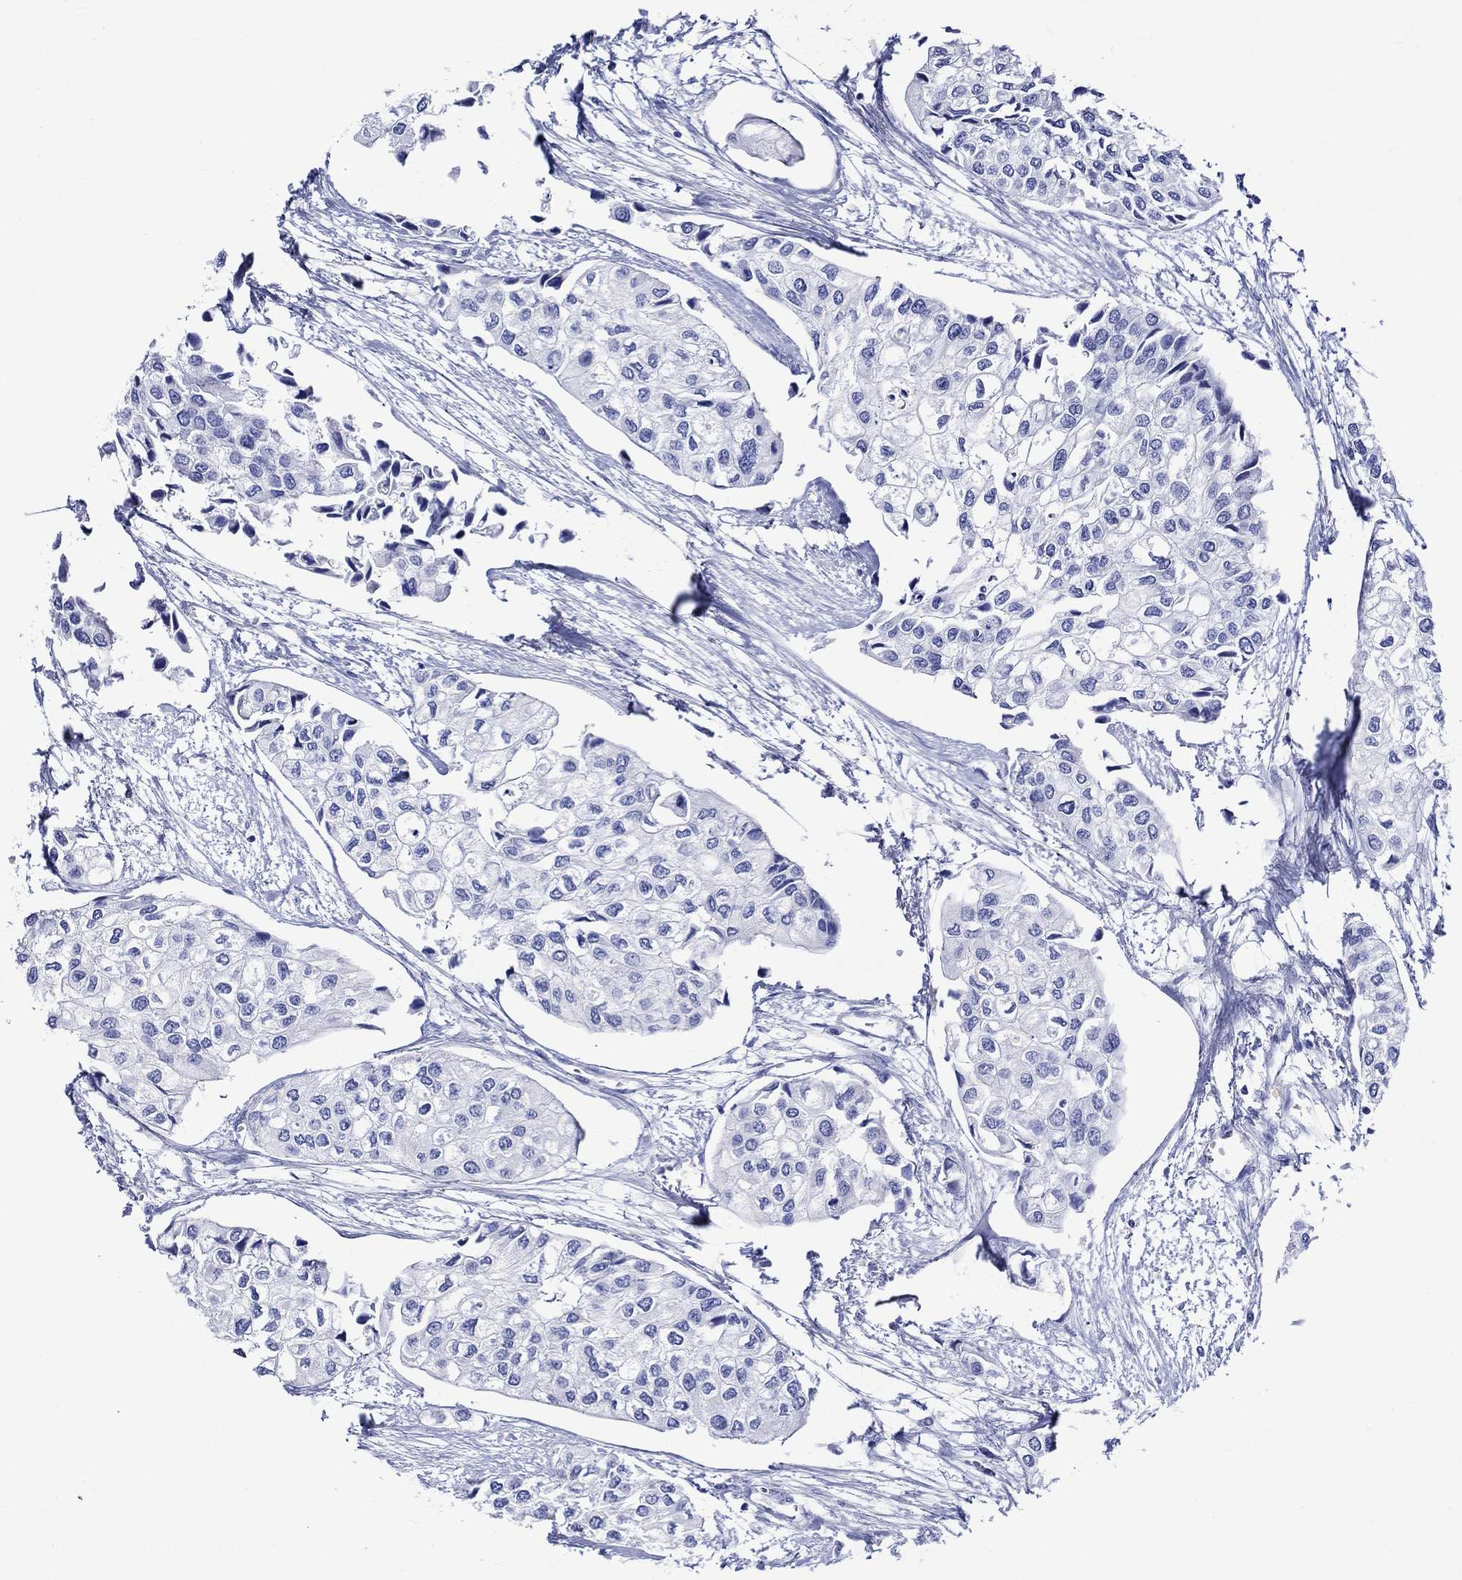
{"staining": {"intensity": "negative", "quantity": "none", "location": "none"}, "tissue": "urothelial cancer", "cell_type": "Tumor cells", "image_type": "cancer", "snomed": [{"axis": "morphology", "description": "Urothelial carcinoma, High grade"}, {"axis": "topography", "description": "Urinary bladder"}], "caption": "Immunohistochemistry micrograph of neoplastic tissue: high-grade urothelial carcinoma stained with DAB reveals no significant protein positivity in tumor cells. (DAB immunohistochemistry (IHC), high magnification).", "gene": "NRIP3", "patient": {"sex": "male", "age": 73}}